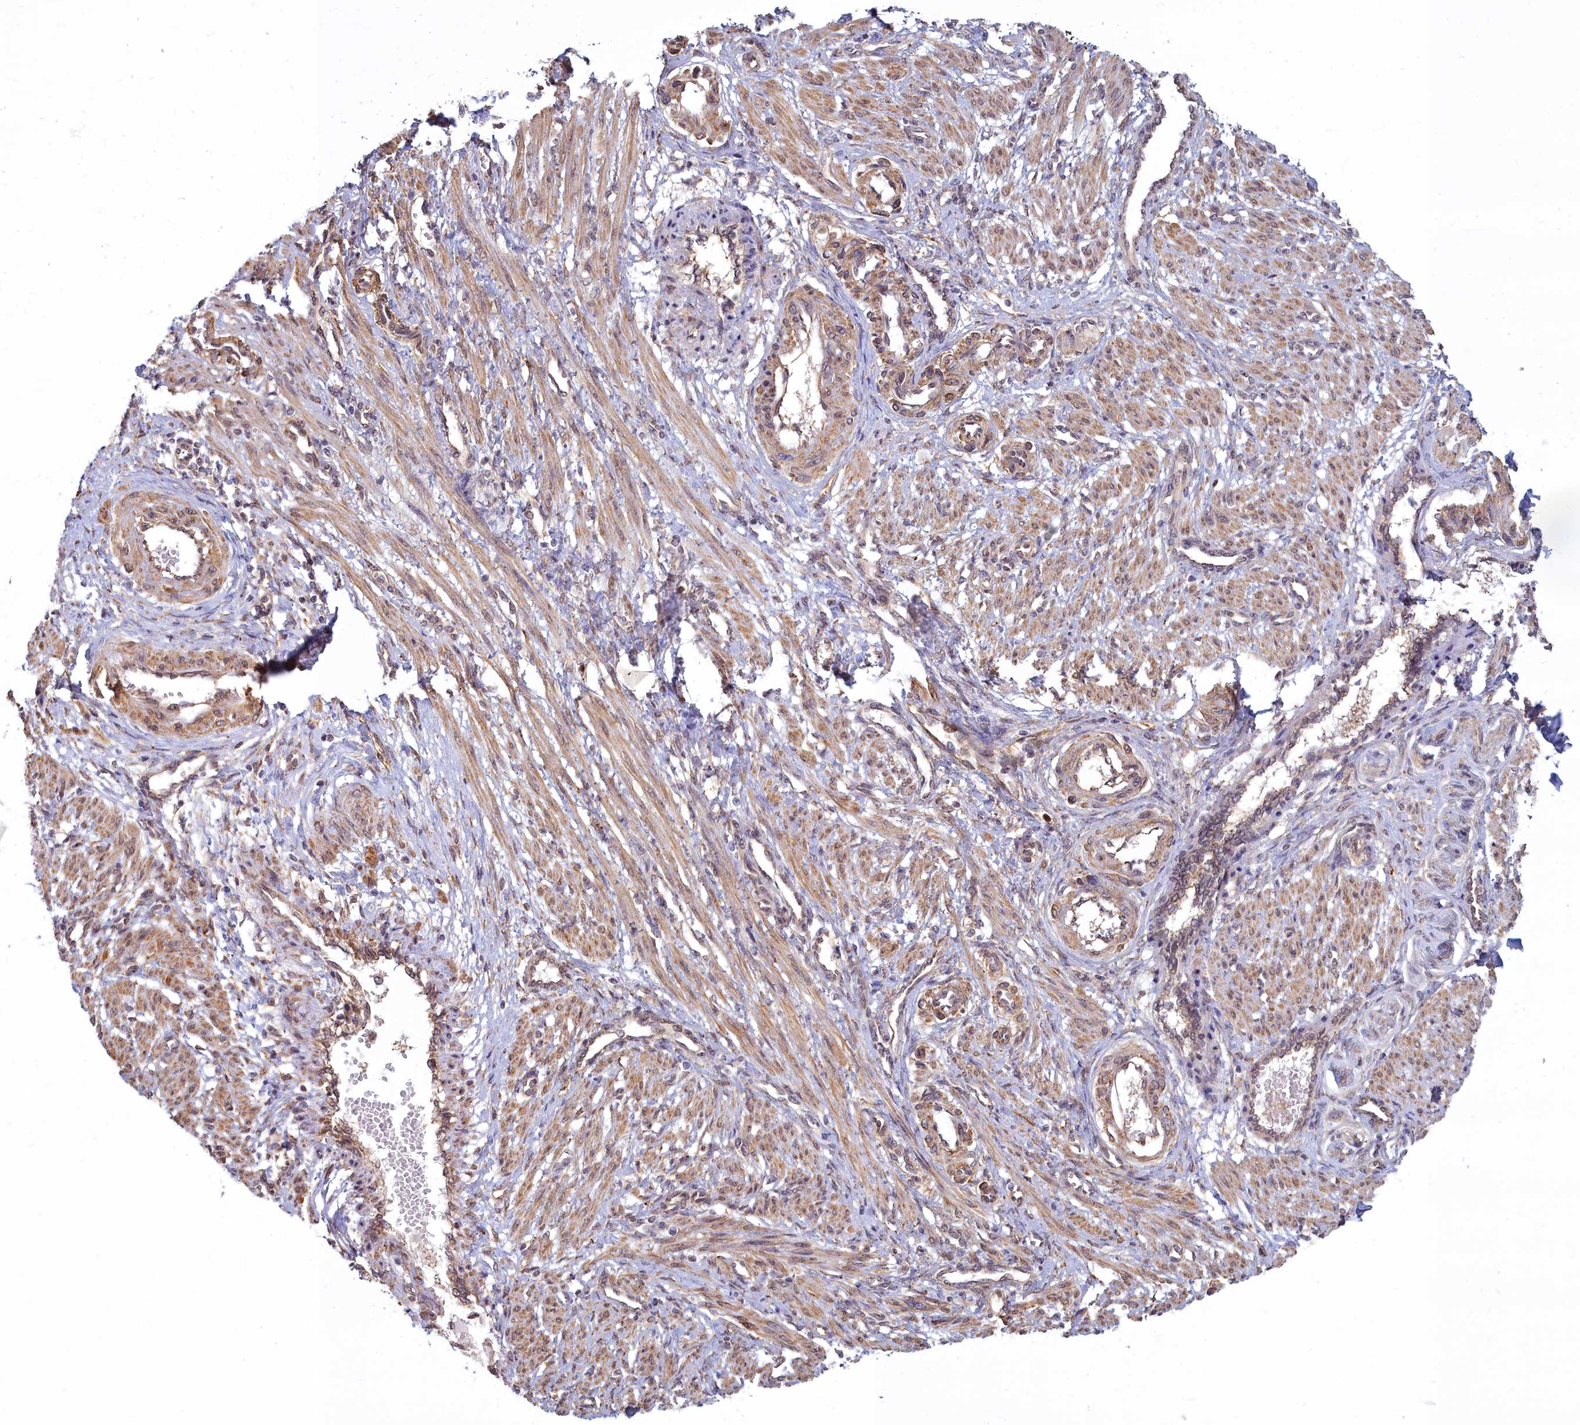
{"staining": {"intensity": "moderate", "quantity": ">75%", "location": "cytoplasmic/membranous,nuclear"}, "tissue": "smooth muscle", "cell_type": "Smooth muscle cells", "image_type": "normal", "snomed": [{"axis": "morphology", "description": "Normal tissue, NOS"}, {"axis": "topography", "description": "Endometrium"}], "caption": "DAB (3,3'-diaminobenzidine) immunohistochemical staining of normal human smooth muscle demonstrates moderate cytoplasmic/membranous,nuclear protein staining in approximately >75% of smooth muscle cells. Immunohistochemistry (ihc) stains the protein in brown and the nuclei are stained blue.", "gene": "MAK16", "patient": {"sex": "female", "age": 33}}